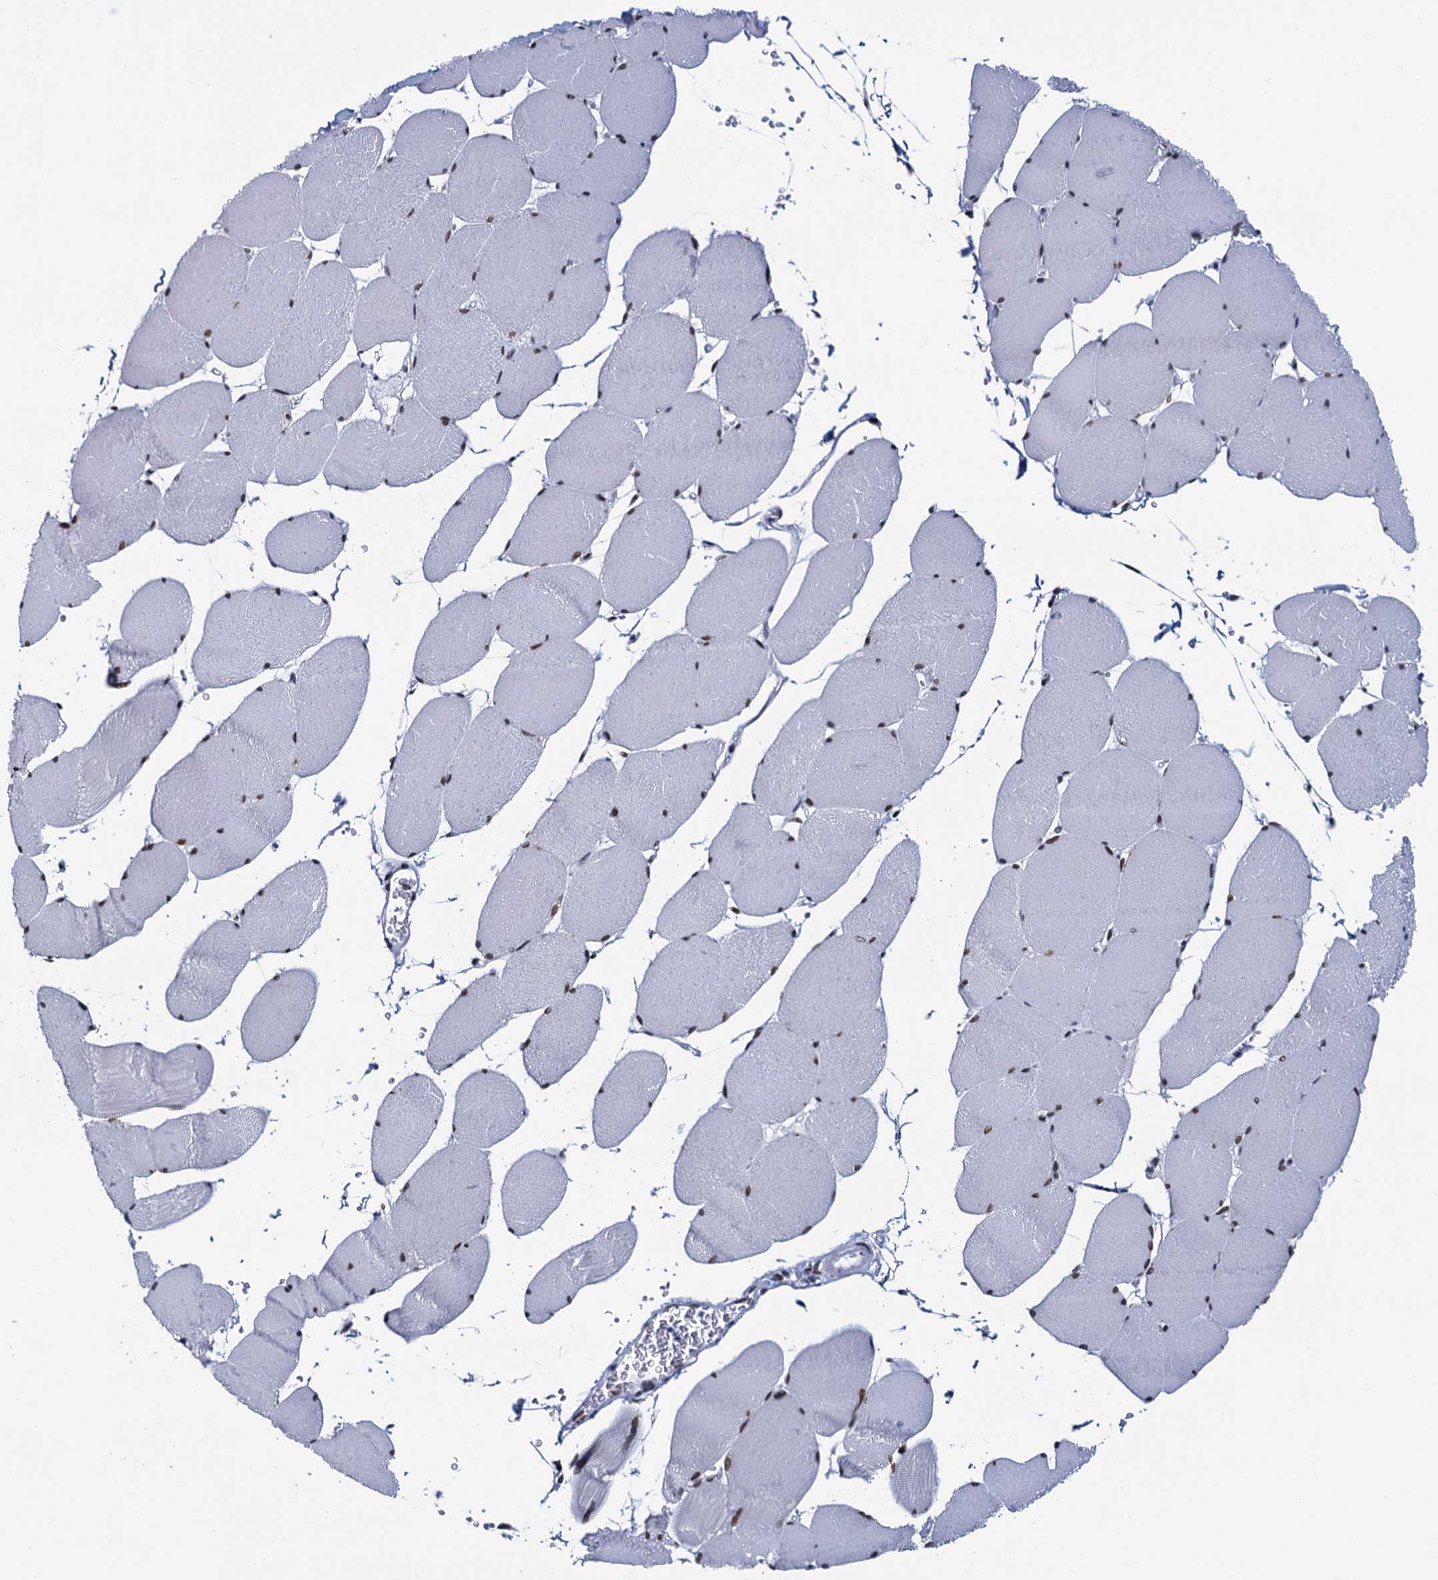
{"staining": {"intensity": "moderate", "quantity": ">75%", "location": "nuclear"}, "tissue": "skeletal muscle", "cell_type": "Myocytes", "image_type": "normal", "snomed": [{"axis": "morphology", "description": "Normal tissue, NOS"}, {"axis": "topography", "description": "Skeletal muscle"}, {"axis": "topography", "description": "Head-Neck"}], "caption": "A micrograph of skeletal muscle stained for a protein demonstrates moderate nuclear brown staining in myocytes.", "gene": "HNRNPUL2", "patient": {"sex": "male", "age": 66}}